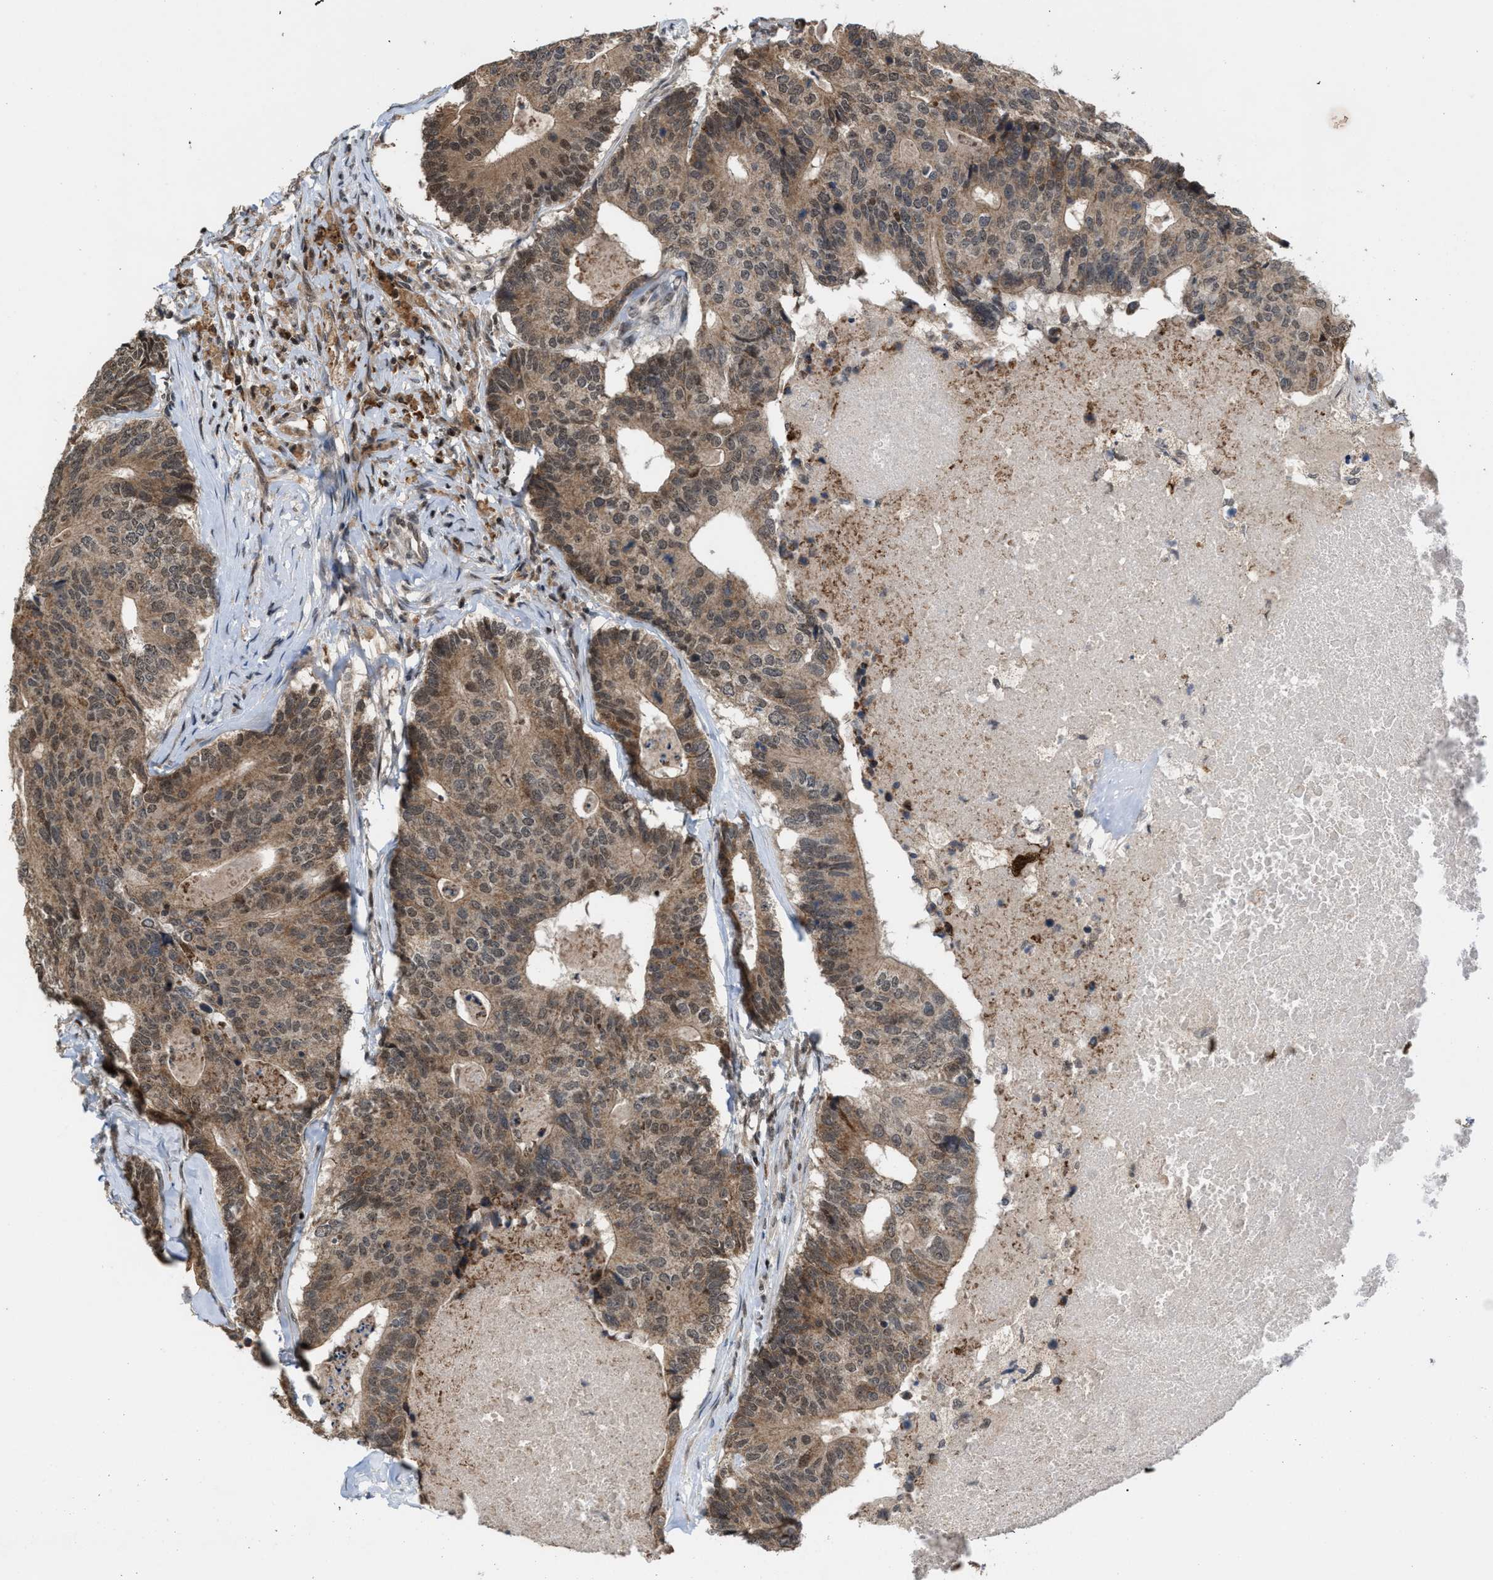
{"staining": {"intensity": "moderate", "quantity": ">75%", "location": "cytoplasmic/membranous,nuclear"}, "tissue": "colorectal cancer", "cell_type": "Tumor cells", "image_type": "cancer", "snomed": [{"axis": "morphology", "description": "Adenocarcinoma, NOS"}, {"axis": "topography", "description": "Colon"}], "caption": "This micrograph shows immunohistochemistry staining of human adenocarcinoma (colorectal), with medium moderate cytoplasmic/membranous and nuclear positivity in about >75% of tumor cells.", "gene": "C9orf78", "patient": {"sex": "female", "age": 67}}